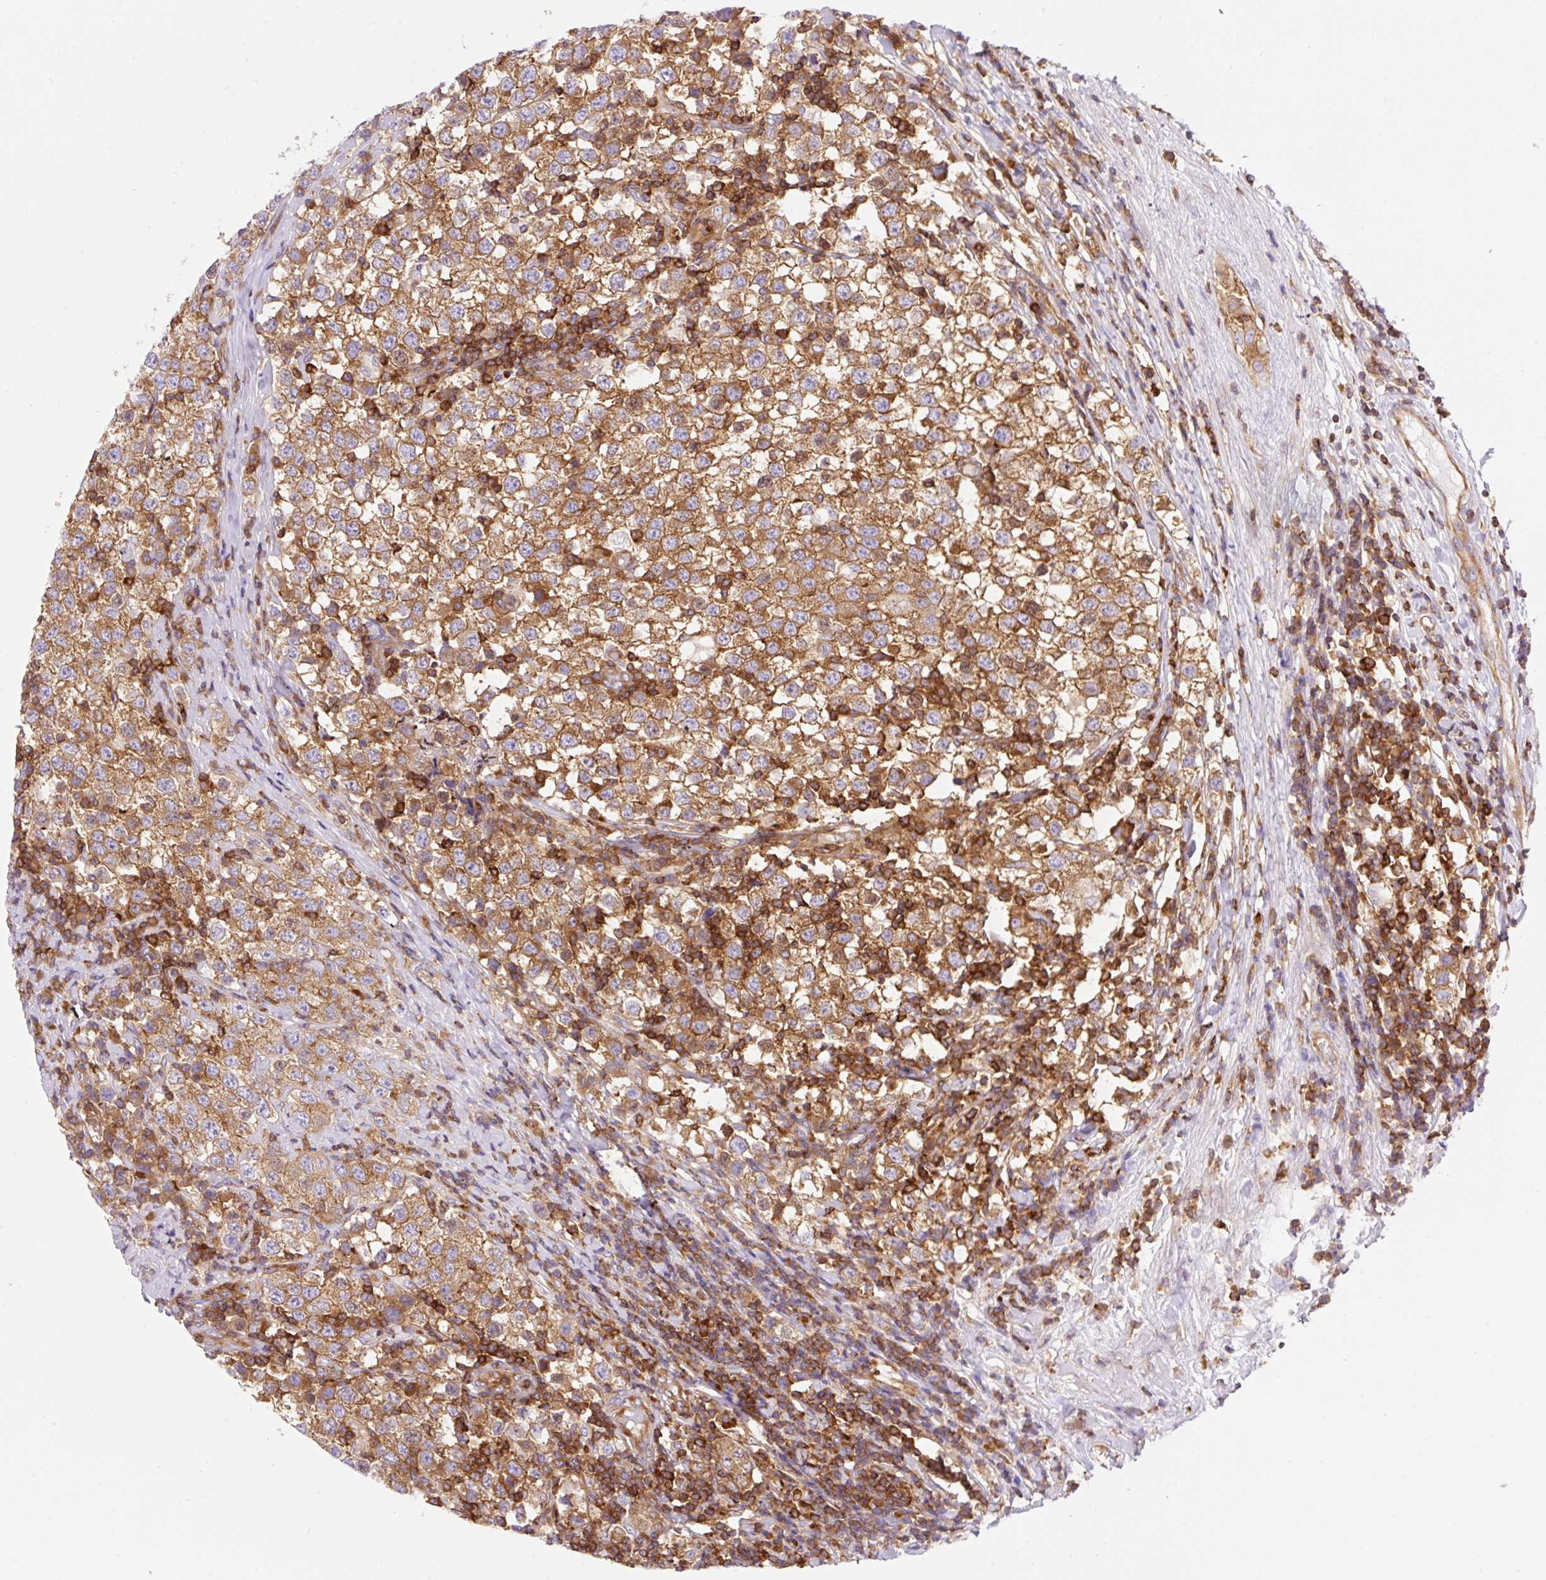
{"staining": {"intensity": "moderate", "quantity": ">75%", "location": "cytoplasmic/membranous"}, "tissue": "testis cancer", "cell_type": "Tumor cells", "image_type": "cancer", "snomed": [{"axis": "morphology", "description": "Seminoma, NOS"}, {"axis": "topography", "description": "Testis"}], "caption": "Moderate cytoplasmic/membranous positivity for a protein is seen in approximately >75% of tumor cells of seminoma (testis) using immunohistochemistry.", "gene": "DNM2", "patient": {"sex": "male", "age": 34}}